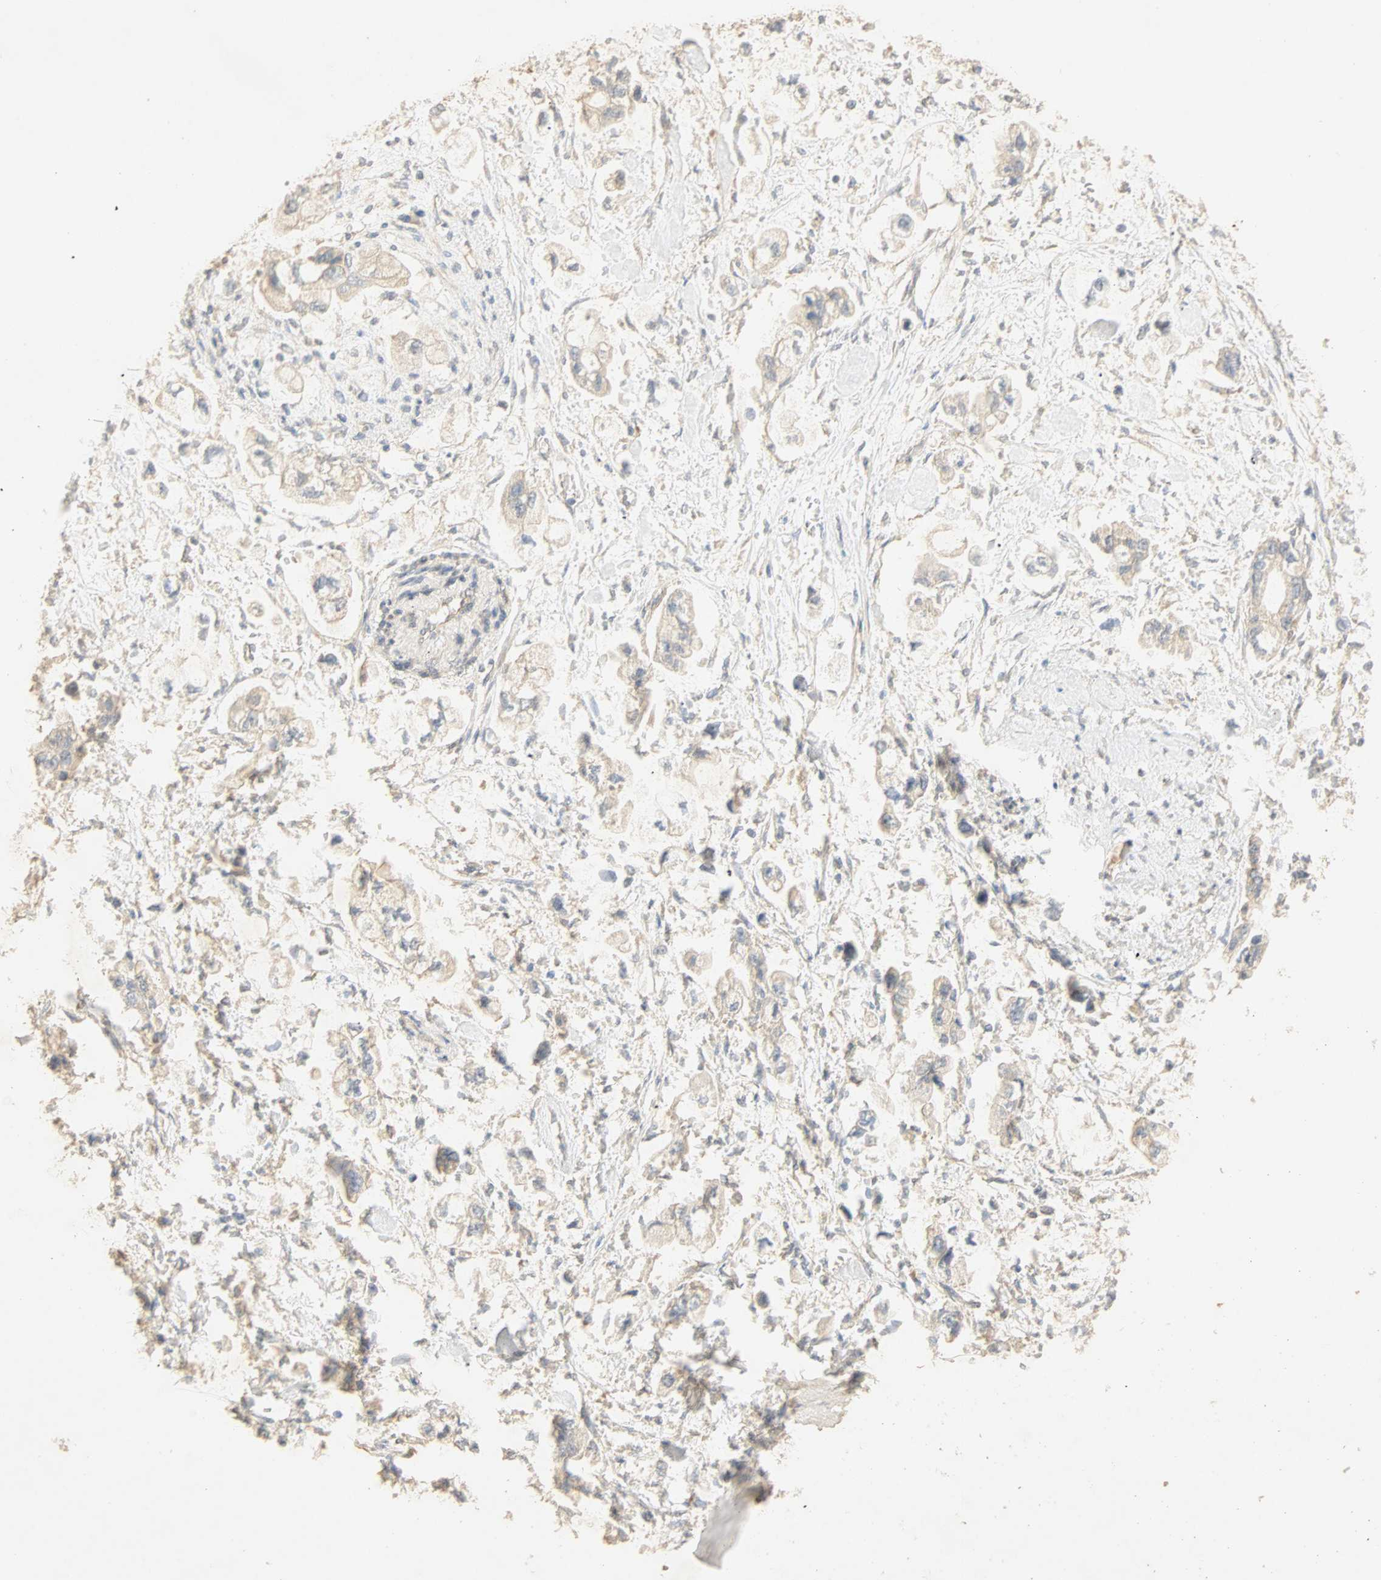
{"staining": {"intensity": "weak", "quantity": "<25%", "location": "cytoplasmic/membranous"}, "tissue": "stomach cancer", "cell_type": "Tumor cells", "image_type": "cancer", "snomed": [{"axis": "morphology", "description": "Adenocarcinoma, NOS"}, {"axis": "topography", "description": "Stomach"}], "caption": "Adenocarcinoma (stomach) was stained to show a protein in brown. There is no significant staining in tumor cells.", "gene": "SELENBP1", "patient": {"sex": "male", "age": 62}}